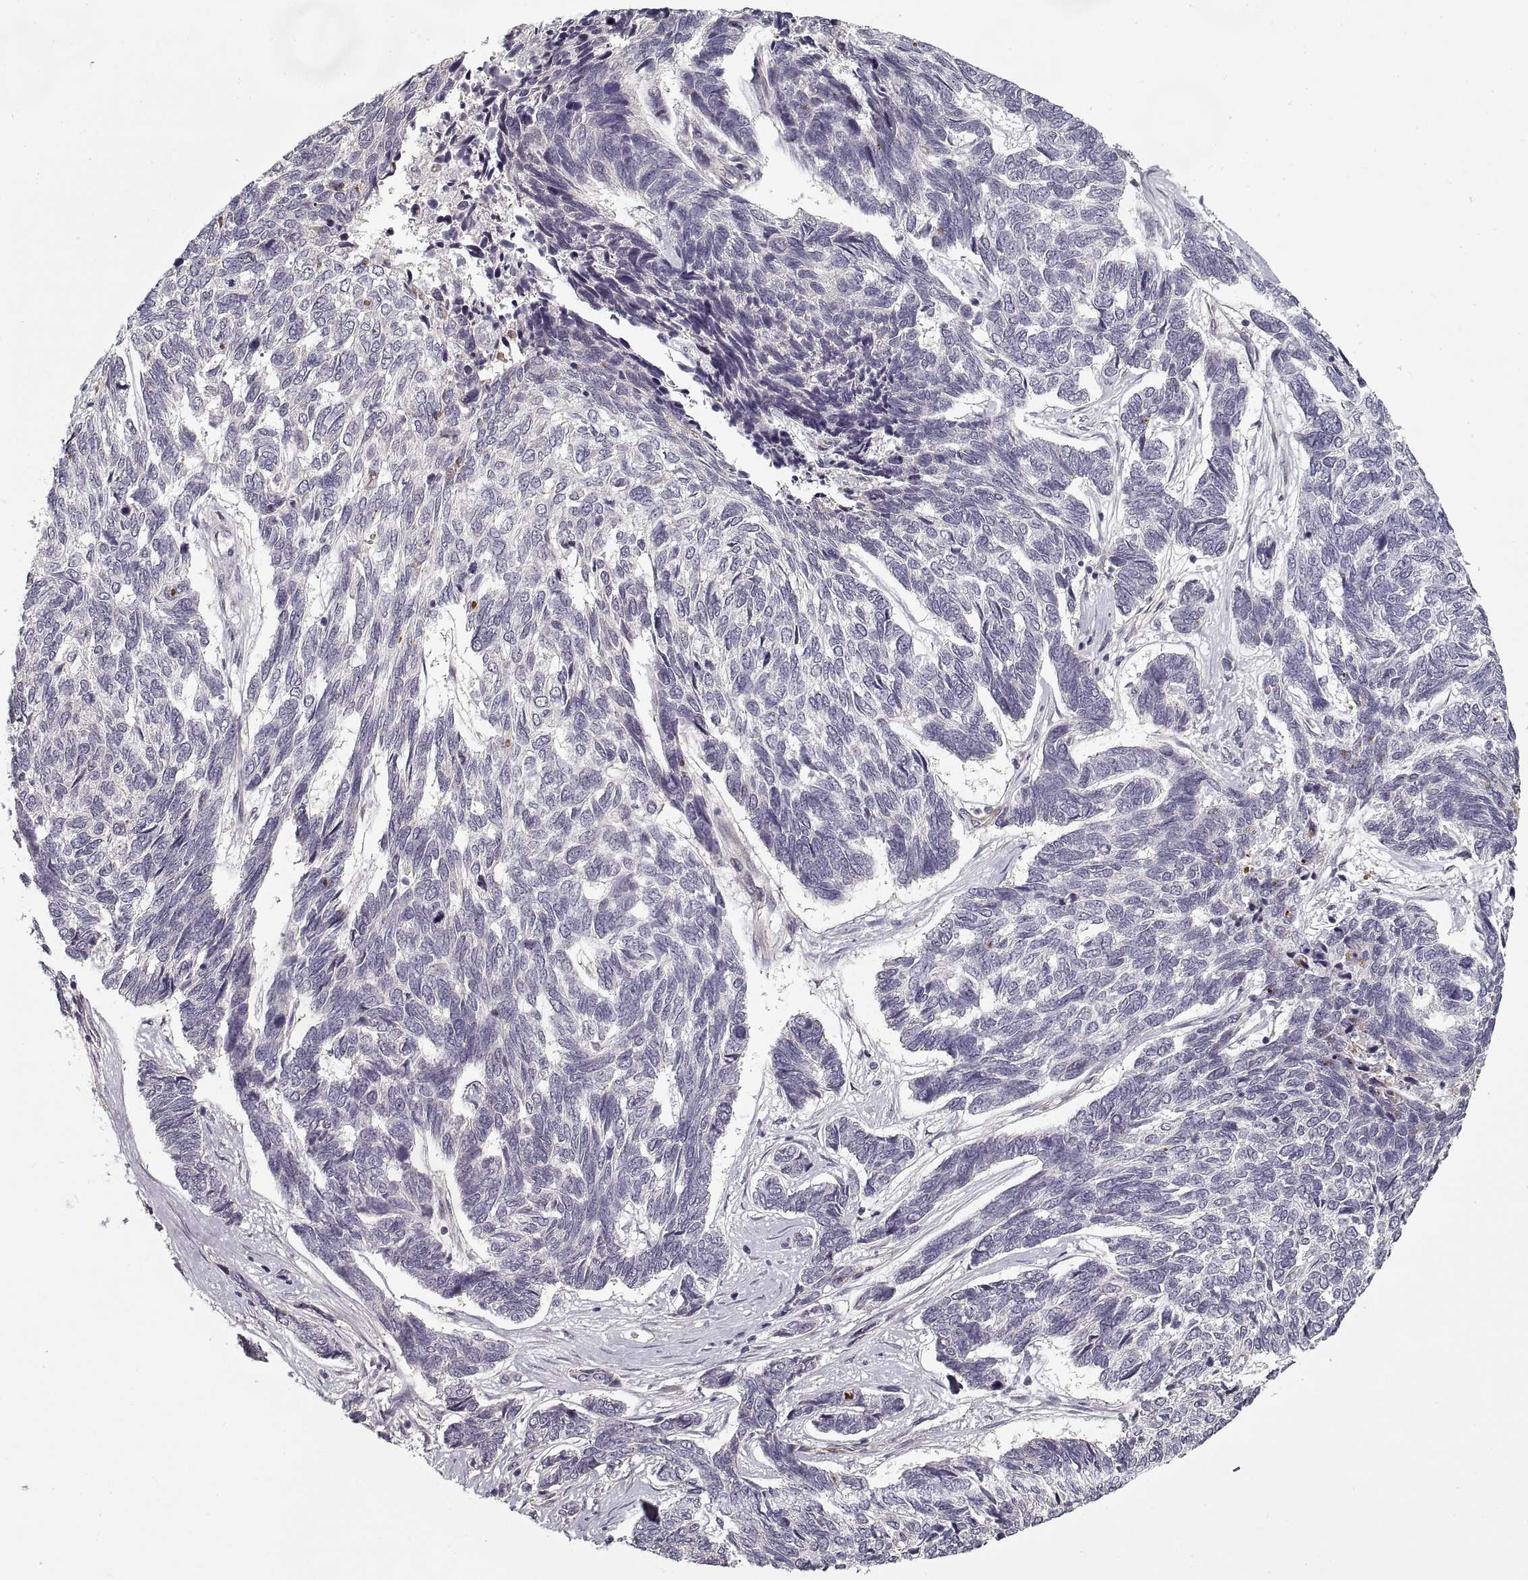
{"staining": {"intensity": "negative", "quantity": "none", "location": "none"}, "tissue": "skin cancer", "cell_type": "Tumor cells", "image_type": "cancer", "snomed": [{"axis": "morphology", "description": "Basal cell carcinoma"}, {"axis": "topography", "description": "Skin"}], "caption": "Immunohistochemistry histopathology image of human skin cancer stained for a protein (brown), which shows no positivity in tumor cells. The staining is performed using DAB (3,3'-diaminobenzidine) brown chromogen with nuclei counter-stained in using hematoxylin.", "gene": "LAMB2", "patient": {"sex": "female", "age": 65}}